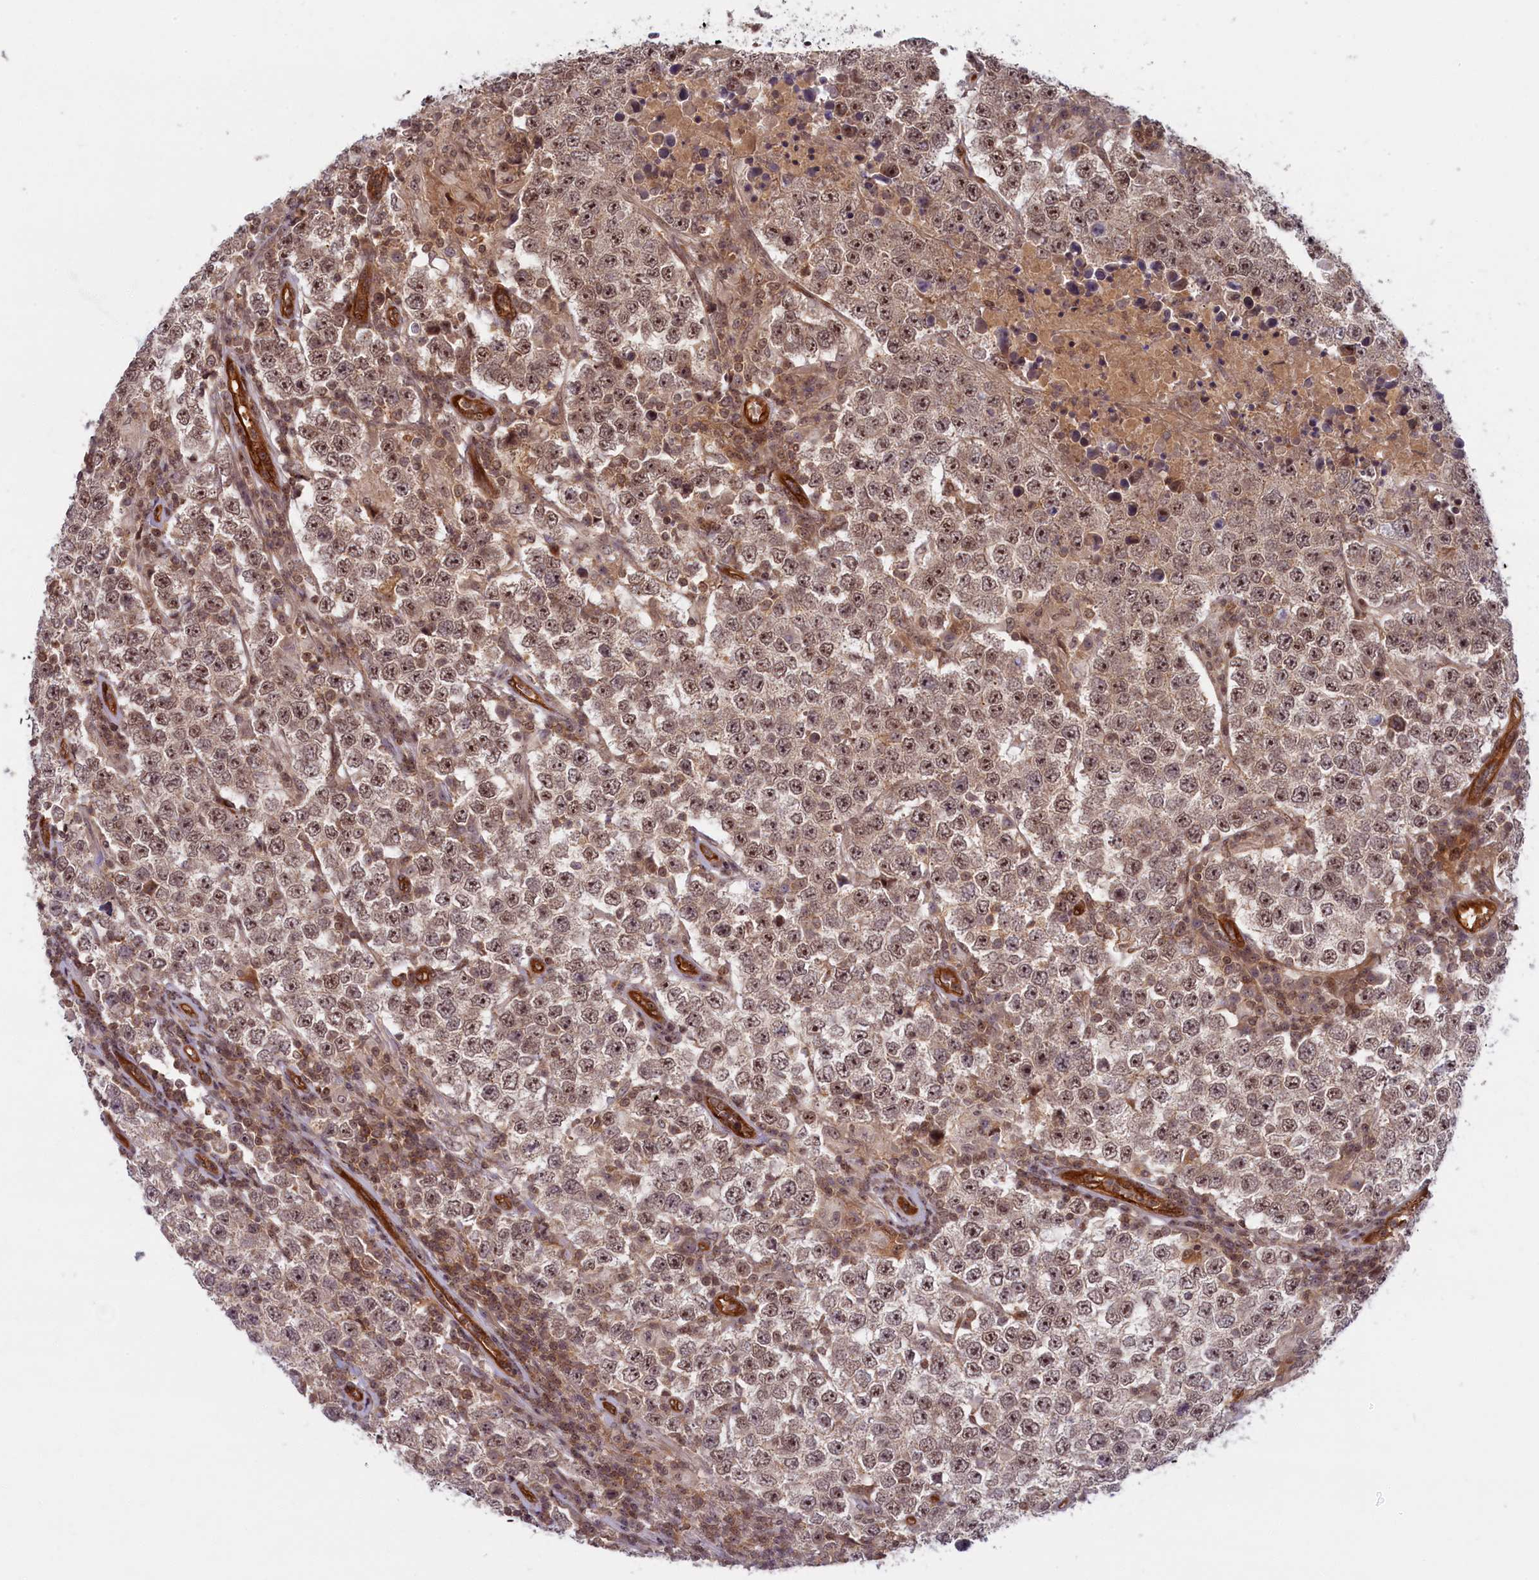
{"staining": {"intensity": "moderate", "quantity": ">75%", "location": "nuclear"}, "tissue": "testis cancer", "cell_type": "Tumor cells", "image_type": "cancer", "snomed": [{"axis": "morphology", "description": "Normal tissue, NOS"}, {"axis": "morphology", "description": "Urothelial carcinoma, High grade"}, {"axis": "morphology", "description": "Seminoma, NOS"}, {"axis": "morphology", "description": "Carcinoma, Embryonal, NOS"}, {"axis": "topography", "description": "Urinary bladder"}, {"axis": "topography", "description": "Testis"}], "caption": "The immunohistochemical stain highlights moderate nuclear positivity in tumor cells of testis cancer tissue.", "gene": "SNRK", "patient": {"sex": "male", "age": 41}}